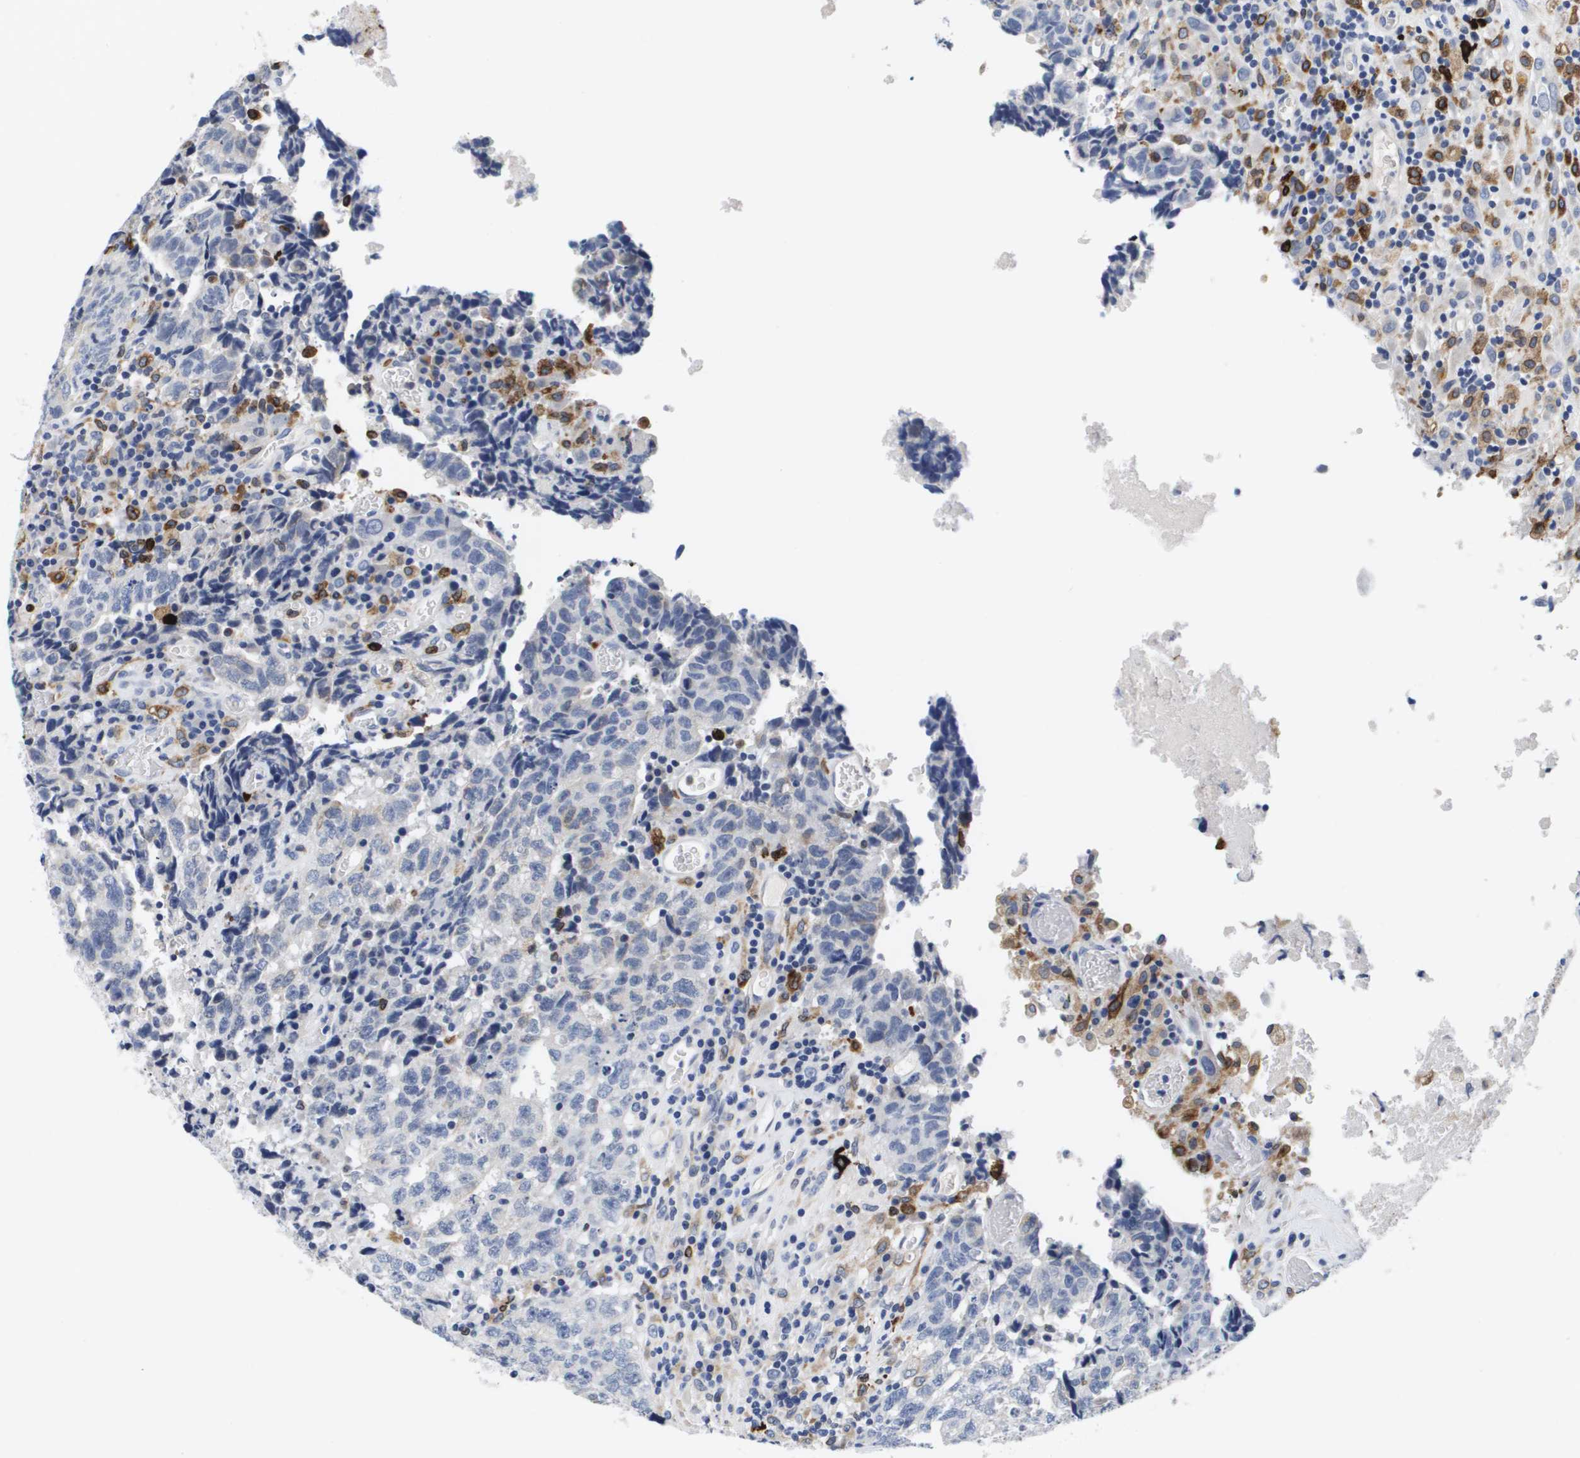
{"staining": {"intensity": "negative", "quantity": "none", "location": "none"}, "tissue": "testis cancer", "cell_type": "Tumor cells", "image_type": "cancer", "snomed": [{"axis": "morphology", "description": "Necrosis, NOS"}, {"axis": "morphology", "description": "Carcinoma, Embryonal, NOS"}, {"axis": "topography", "description": "Testis"}], "caption": "Tumor cells show no significant staining in testis cancer.", "gene": "HMOX1", "patient": {"sex": "male", "age": 19}}